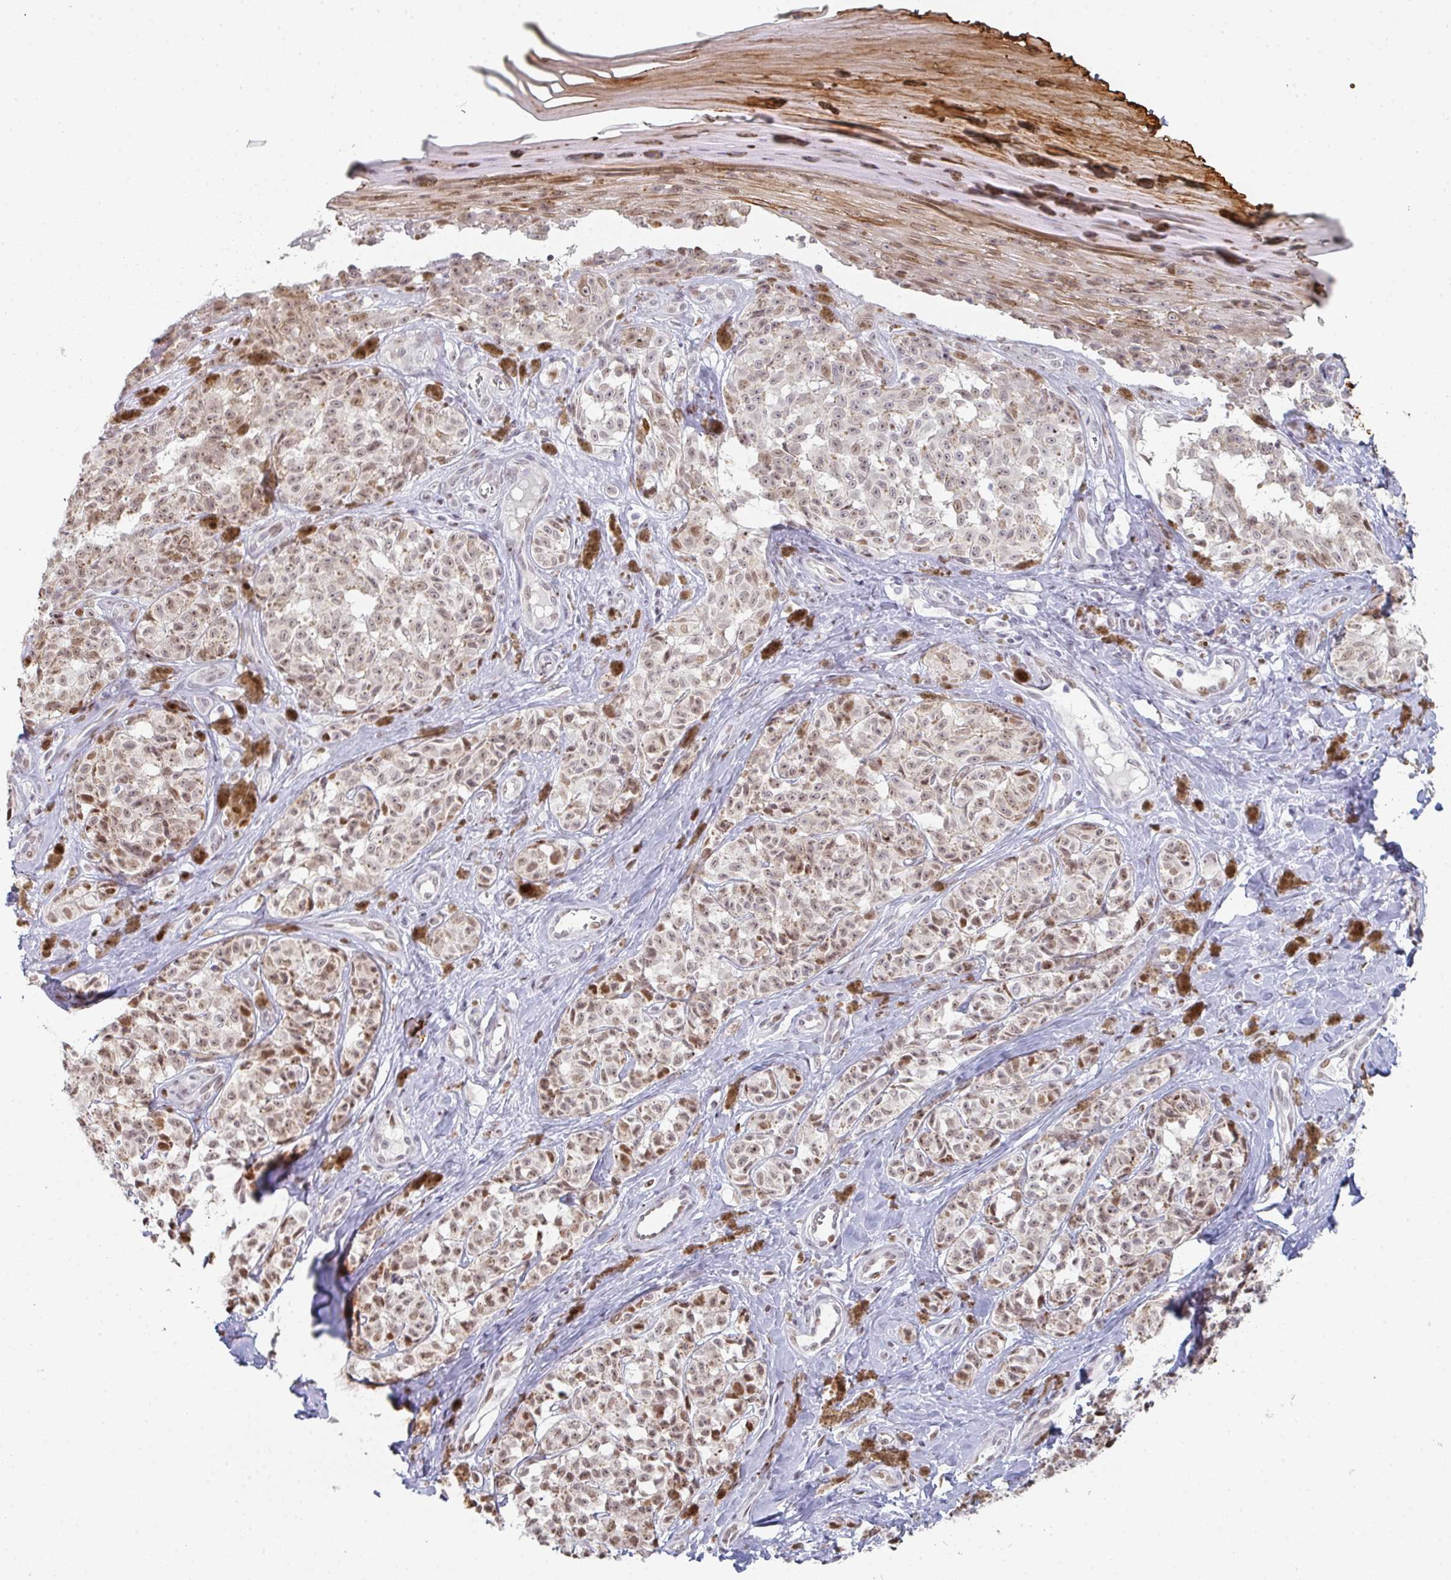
{"staining": {"intensity": "moderate", "quantity": ">75%", "location": "nuclear"}, "tissue": "melanoma", "cell_type": "Tumor cells", "image_type": "cancer", "snomed": [{"axis": "morphology", "description": "Malignant melanoma, NOS"}, {"axis": "topography", "description": "Skin"}], "caption": "Malignant melanoma was stained to show a protein in brown. There is medium levels of moderate nuclear expression in about >75% of tumor cells.", "gene": "POU2AF2", "patient": {"sex": "female", "age": 65}}